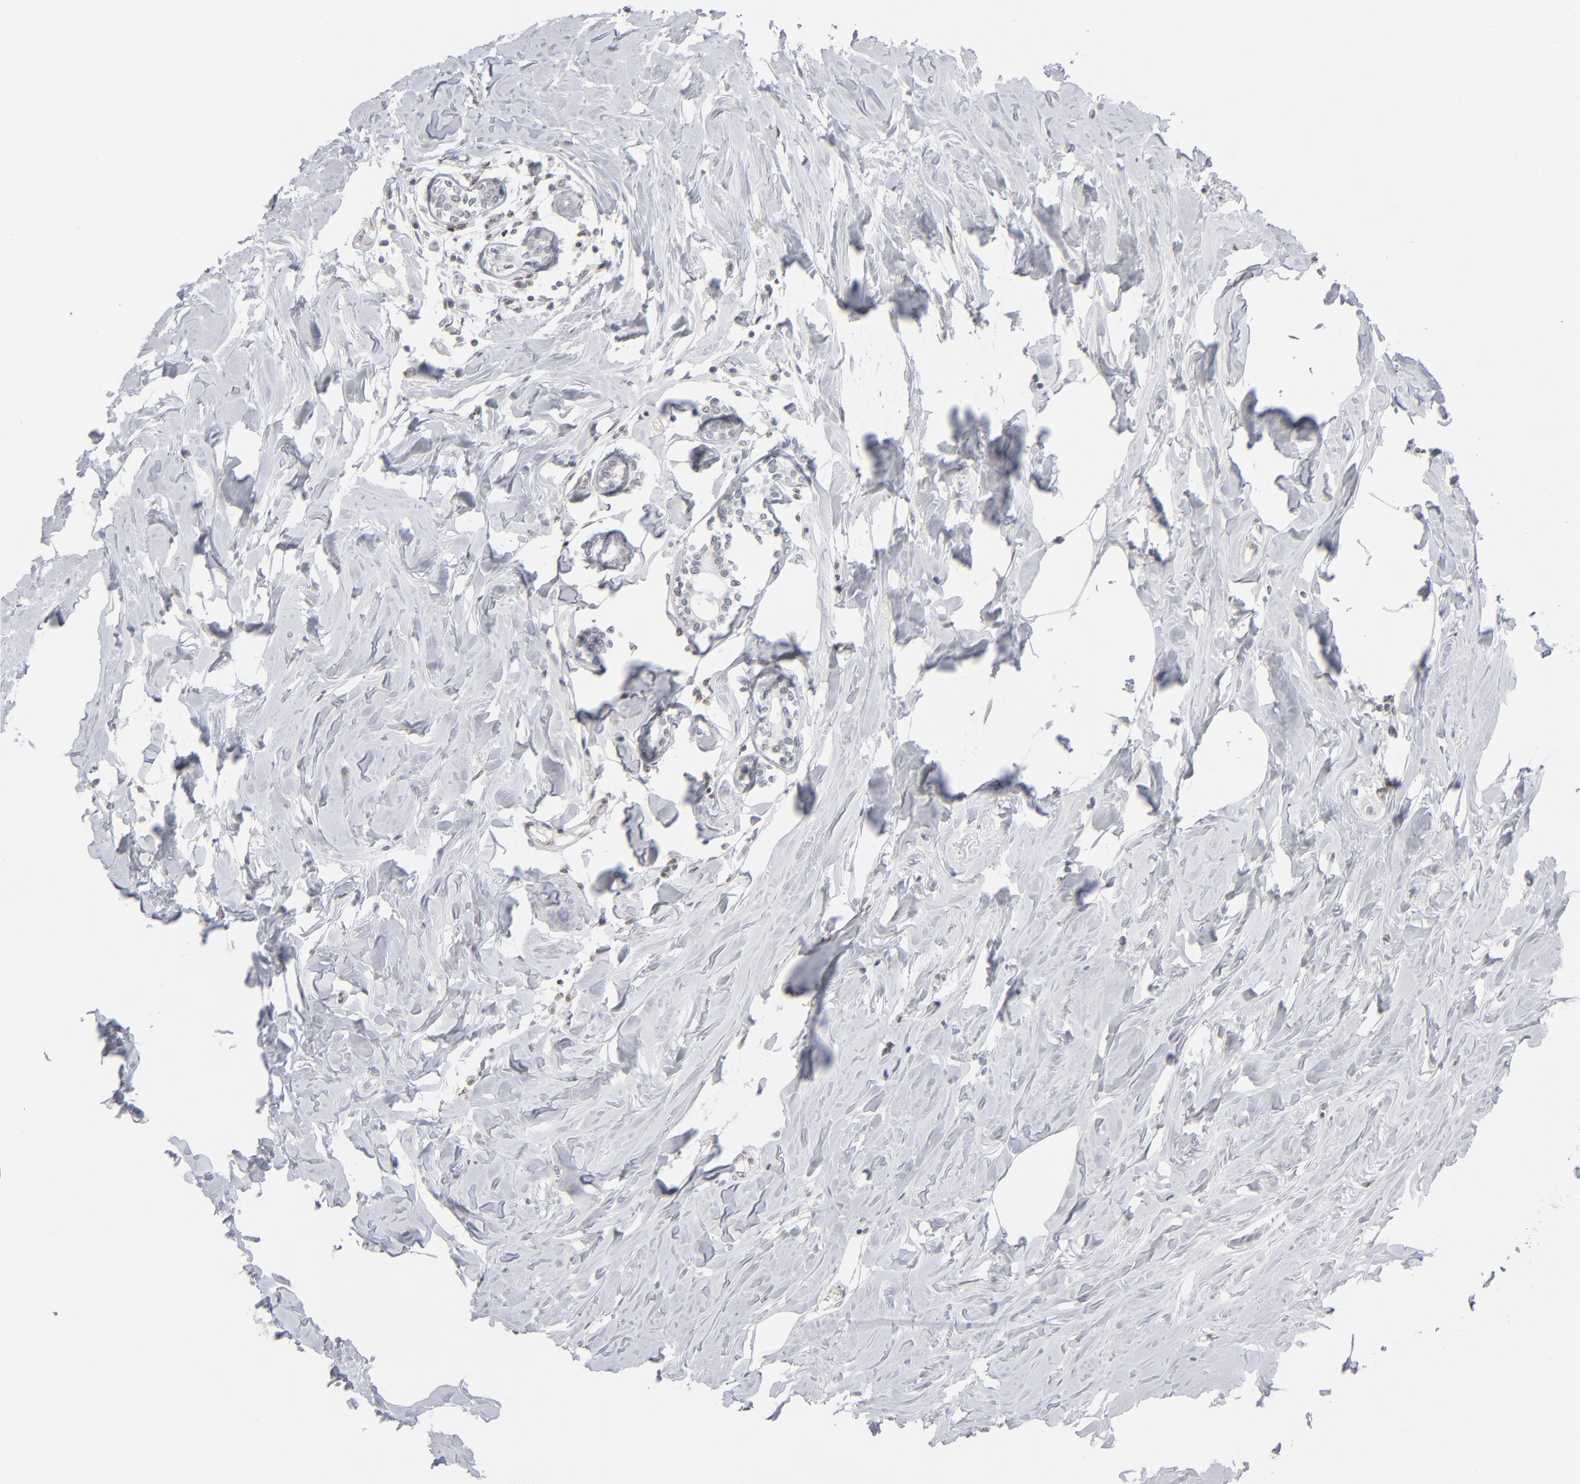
{"staining": {"intensity": "negative", "quantity": "none", "location": "none"}, "tissue": "breast cancer", "cell_type": "Tumor cells", "image_type": "cancer", "snomed": [{"axis": "morphology", "description": "Lobular carcinoma"}, {"axis": "topography", "description": "Breast"}], "caption": "The IHC image has no significant staining in tumor cells of breast lobular carcinoma tissue.", "gene": "IRF9", "patient": {"sex": "female", "age": 51}}